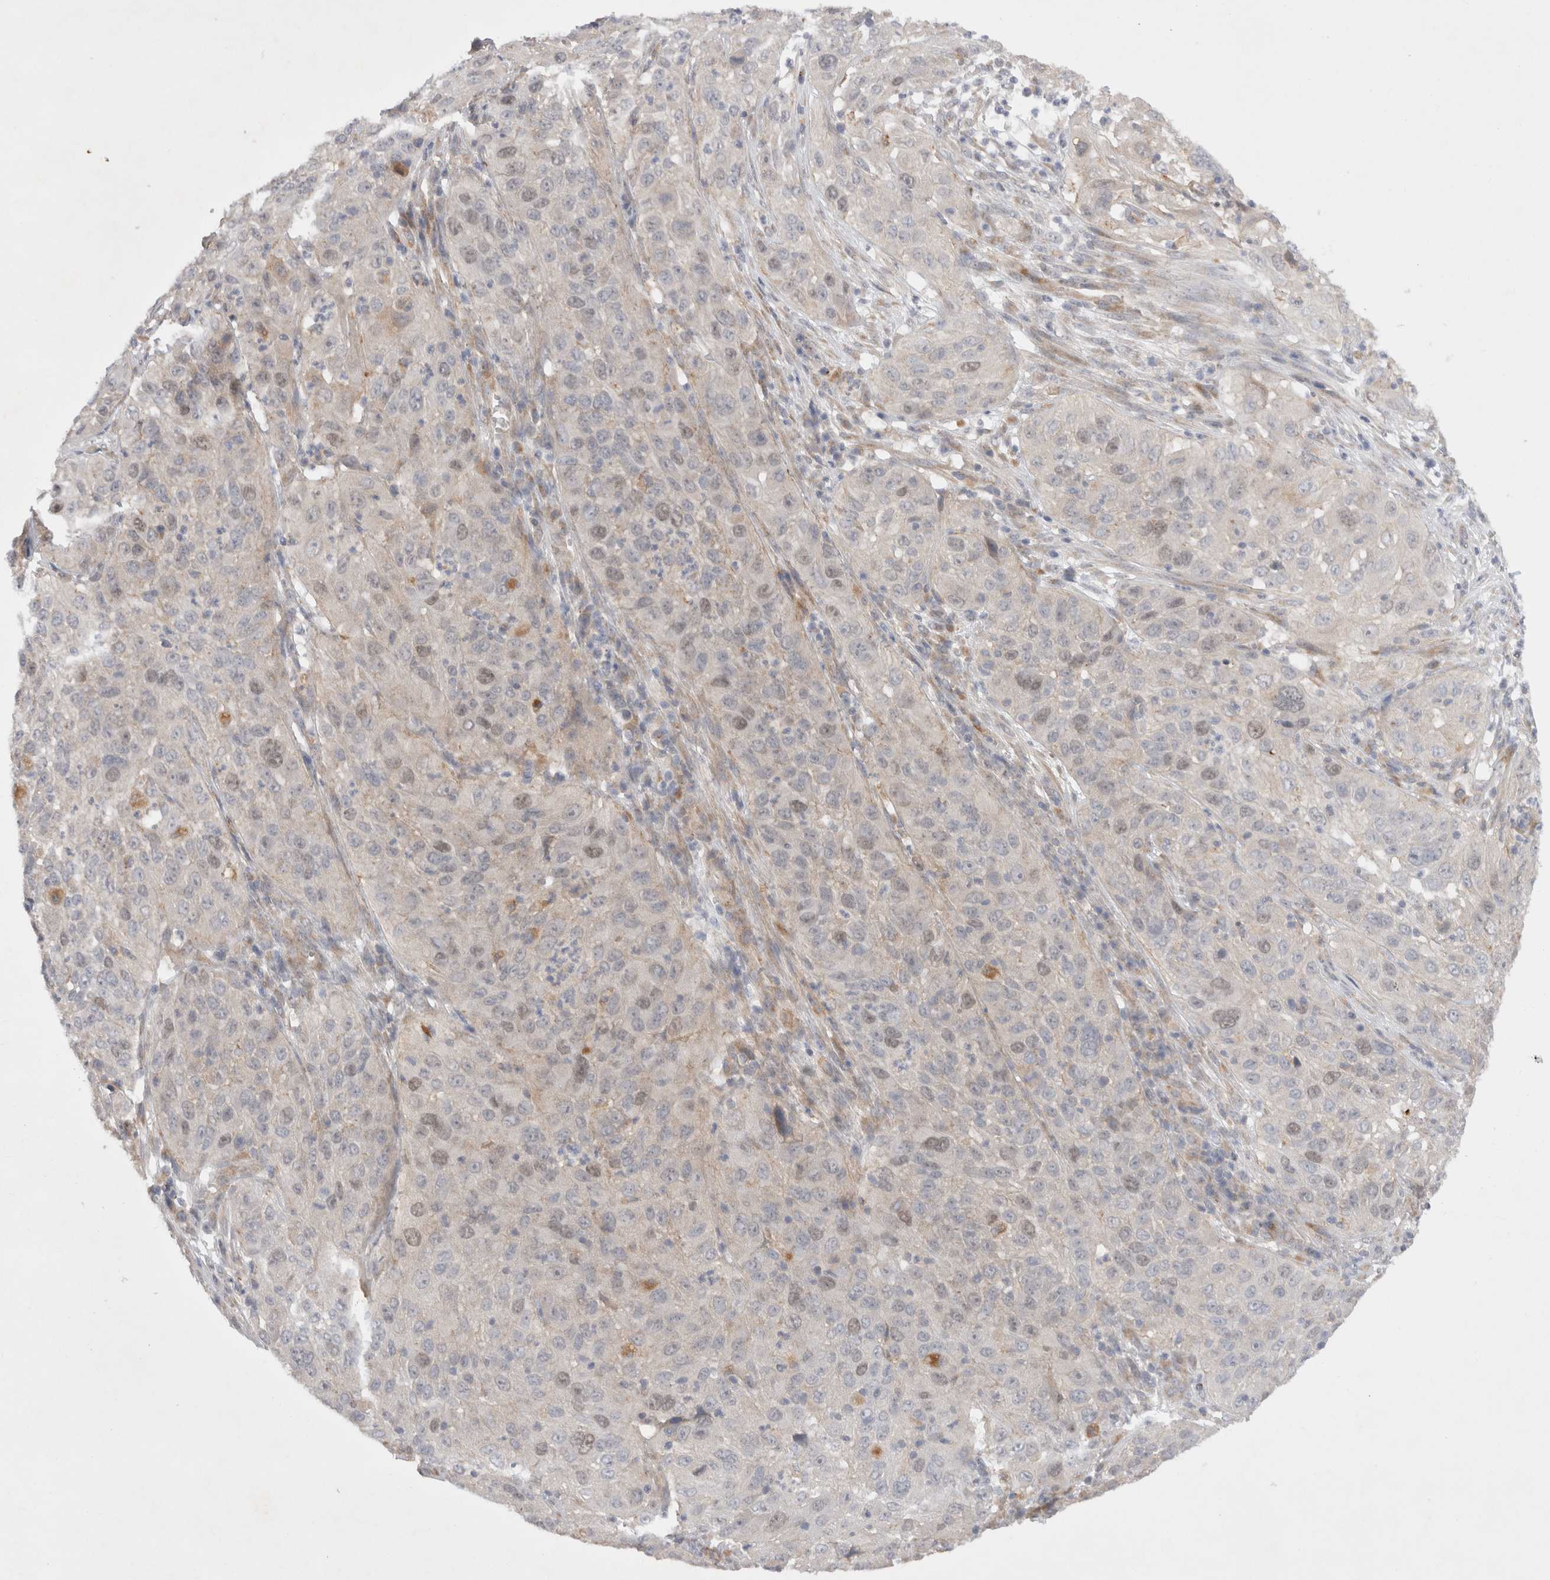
{"staining": {"intensity": "weak", "quantity": "<25%", "location": "cytoplasmic/membranous"}, "tissue": "cervical cancer", "cell_type": "Tumor cells", "image_type": "cancer", "snomed": [{"axis": "morphology", "description": "Squamous cell carcinoma, NOS"}, {"axis": "topography", "description": "Cervix"}], "caption": "High power microscopy micrograph of an immunohistochemistry (IHC) histopathology image of cervical squamous cell carcinoma, revealing no significant expression in tumor cells.", "gene": "NPC1", "patient": {"sex": "female", "age": 32}}